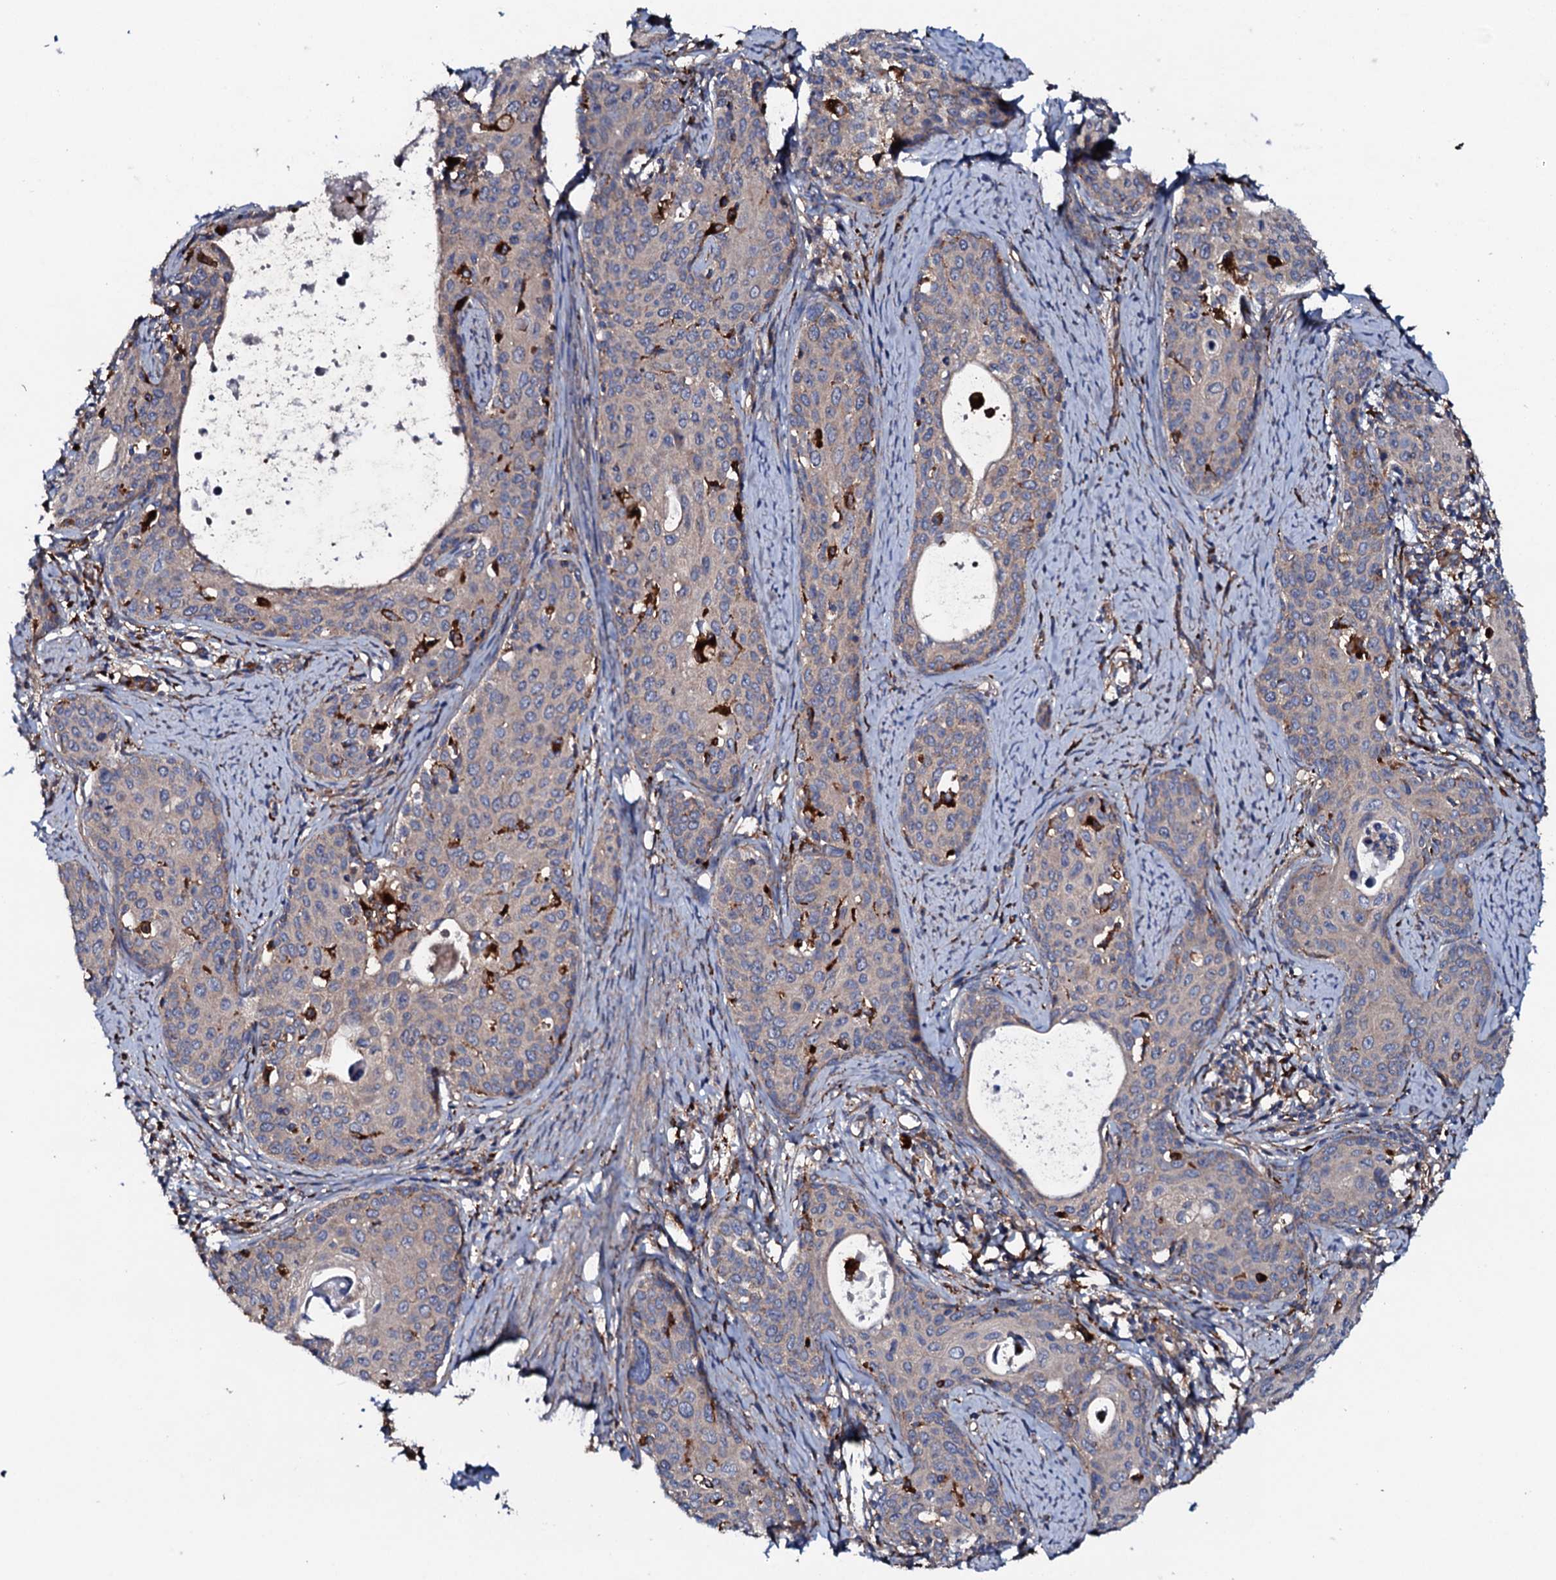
{"staining": {"intensity": "weak", "quantity": "<25%", "location": "cytoplasmic/membranous"}, "tissue": "cervical cancer", "cell_type": "Tumor cells", "image_type": "cancer", "snomed": [{"axis": "morphology", "description": "Squamous cell carcinoma, NOS"}, {"axis": "topography", "description": "Cervix"}], "caption": "Immunohistochemistry (IHC) image of neoplastic tissue: cervical cancer (squamous cell carcinoma) stained with DAB (3,3'-diaminobenzidine) displays no significant protein staining in tumor cells. Brightfield microscopy of immunohistochemistry stained with DAB (brown) and hematoxylin (blue), captured at high magnification.", "gene": "P2RX4", "patient": {"sex": "female", "age": 52}}